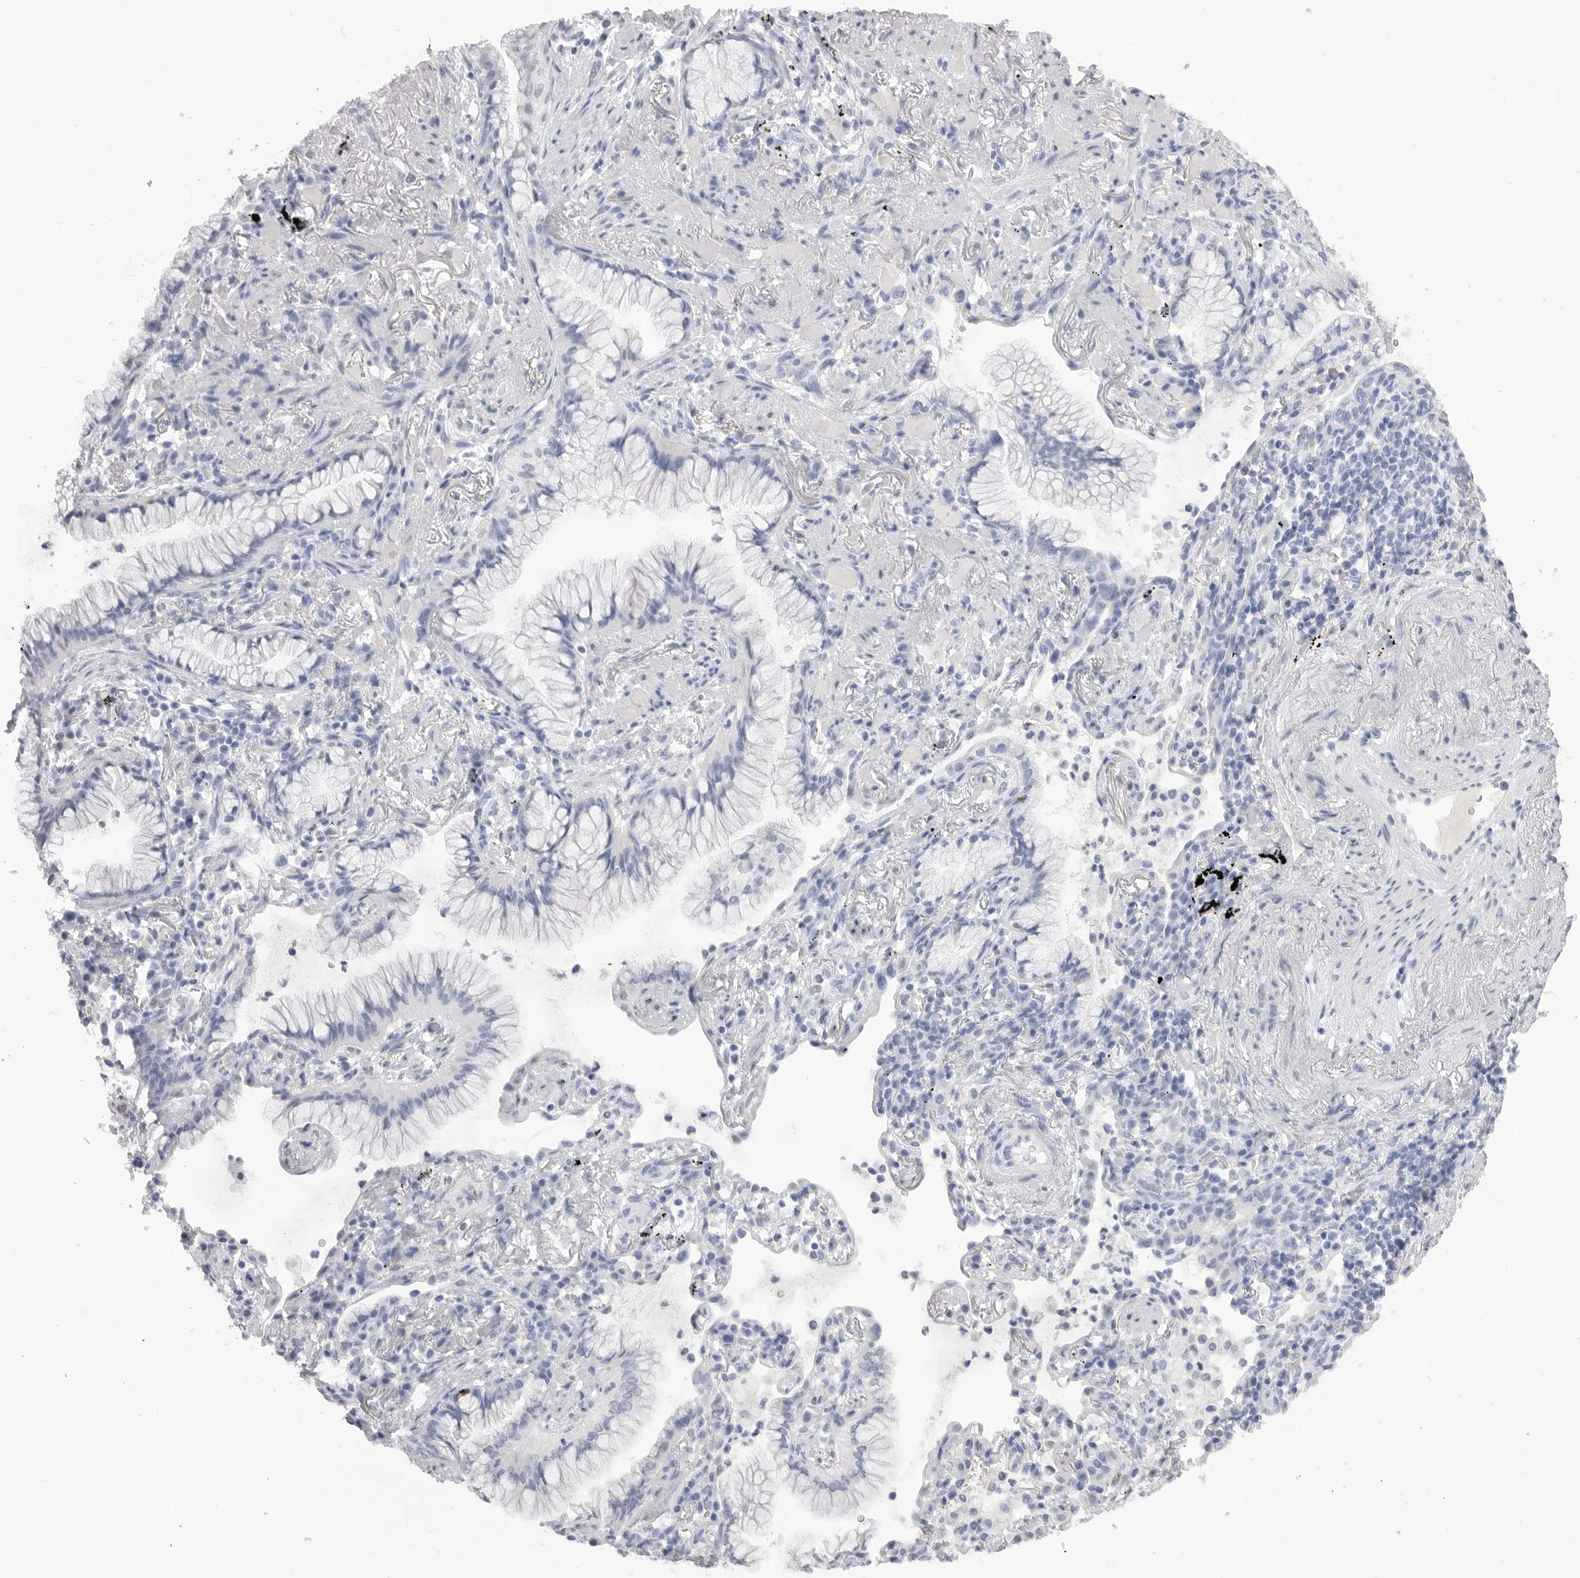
{"staining": {"intensity": "negative", "quantity": "none", "location": "none"}, "tissue": "lung cancer", "cell_type": "Tumor cells", "image_type": "cancer", "snomed": [{"axis": "morphology", "description": "Adenocarcinoma, NOS"}, {"axis": "topography", "description": "Lung"}], "caption": "Human lung cancer stained for a protein using IHC exhibits no positivity in tumor cells.", "gene": "CPB1", "patient": {"sex": "female", "age": 70}}